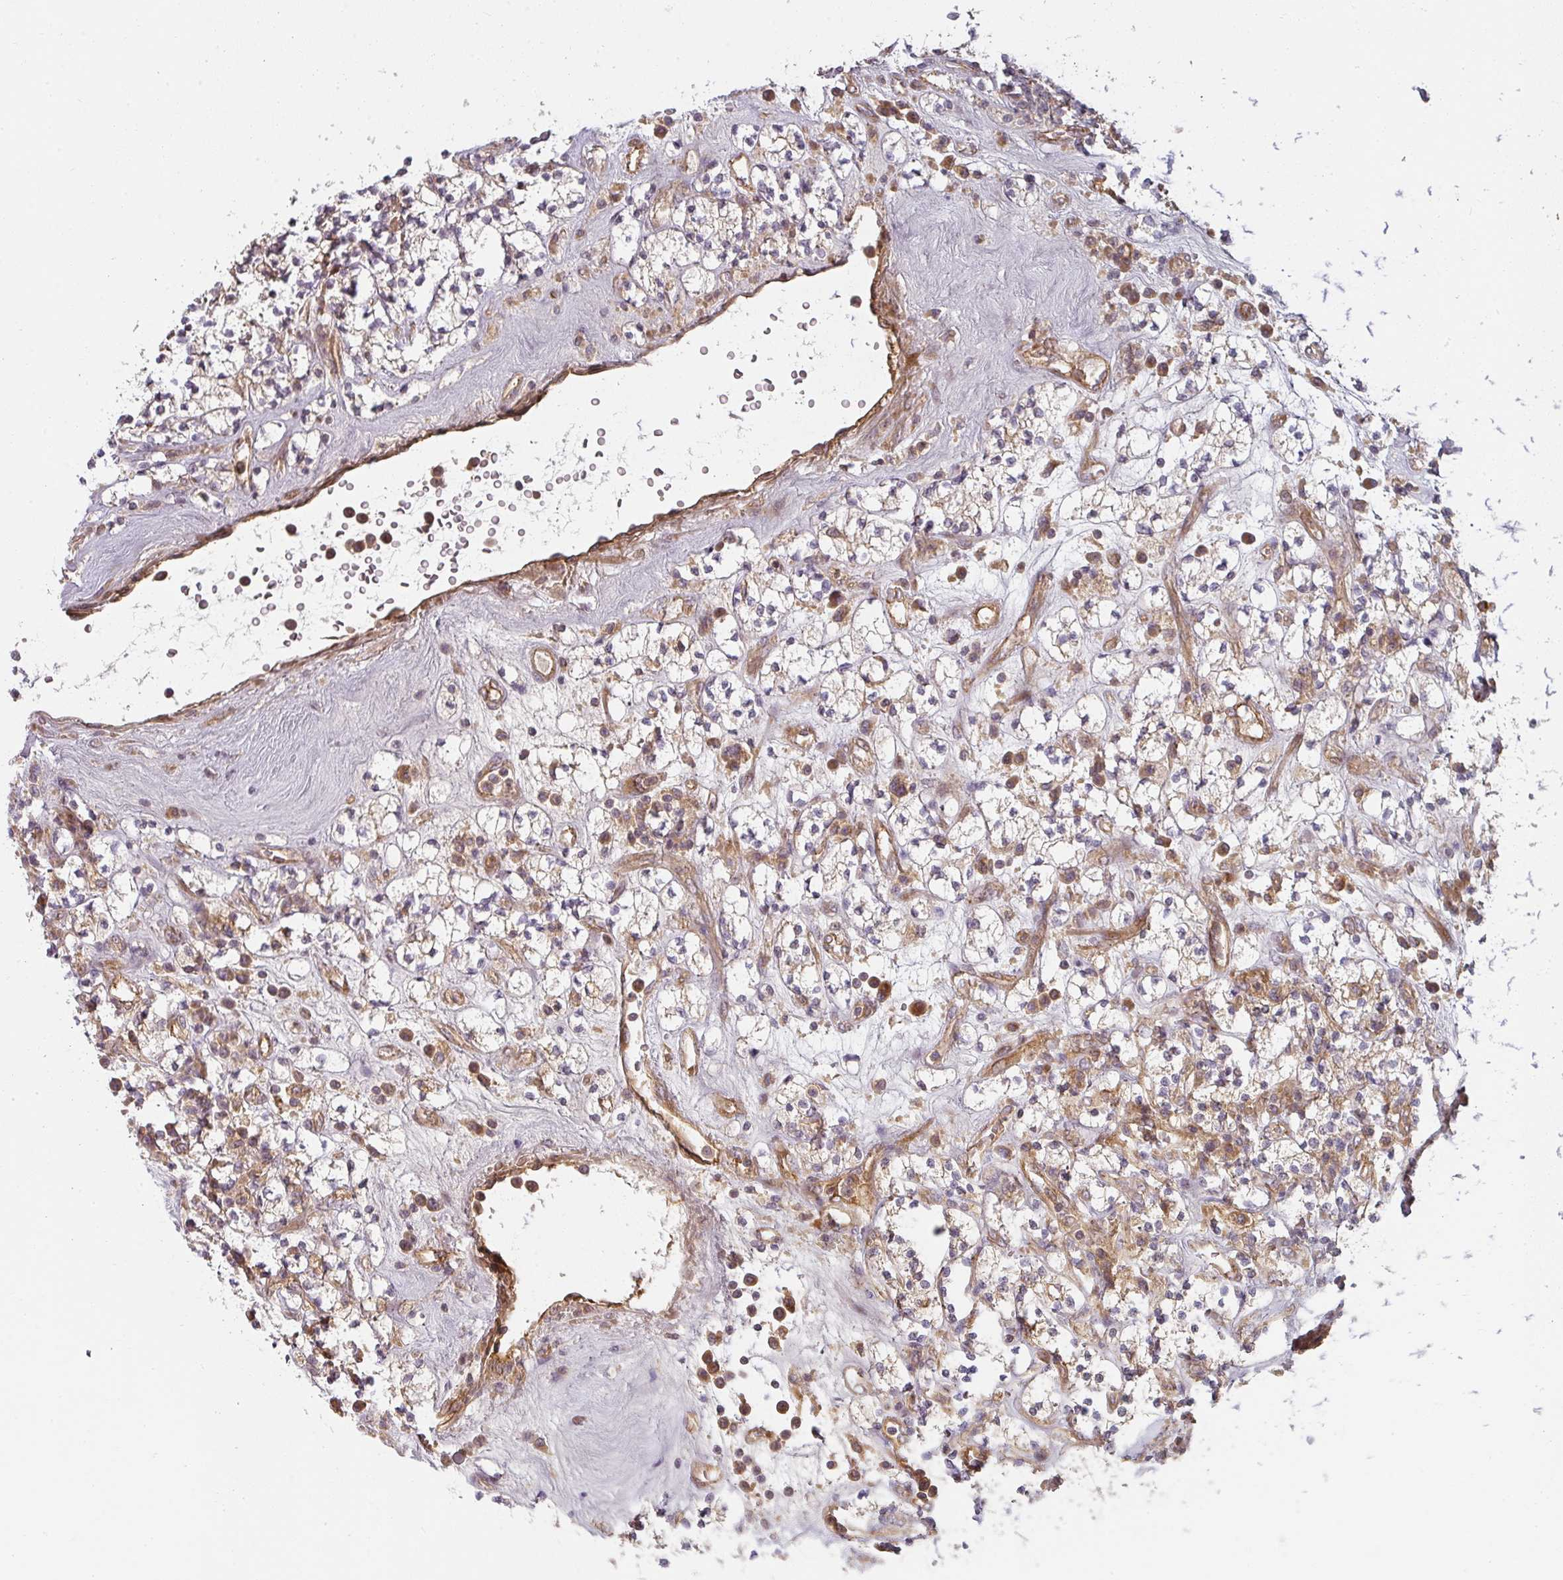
{"staining": {"intensity": "weak", "quantity": "<25%", "location": "cytoplasmic/membranous"}, "tissue": "renal cancer", "cell_type": "Tumor cells", "image_type": "cancer", "snomed": [{"axis": "morphology", "description": "Adenocarcinoma, NOS"}, {"axis": "topography", "description": "Kidney"}], "caption": "A photomicrograph of renal cancer (adenocarcinoma) stained for a protein reveals no brown staining in tumor cells.", "gene": "CNOT1", "patient": {"sex": "male", "age": 77}}